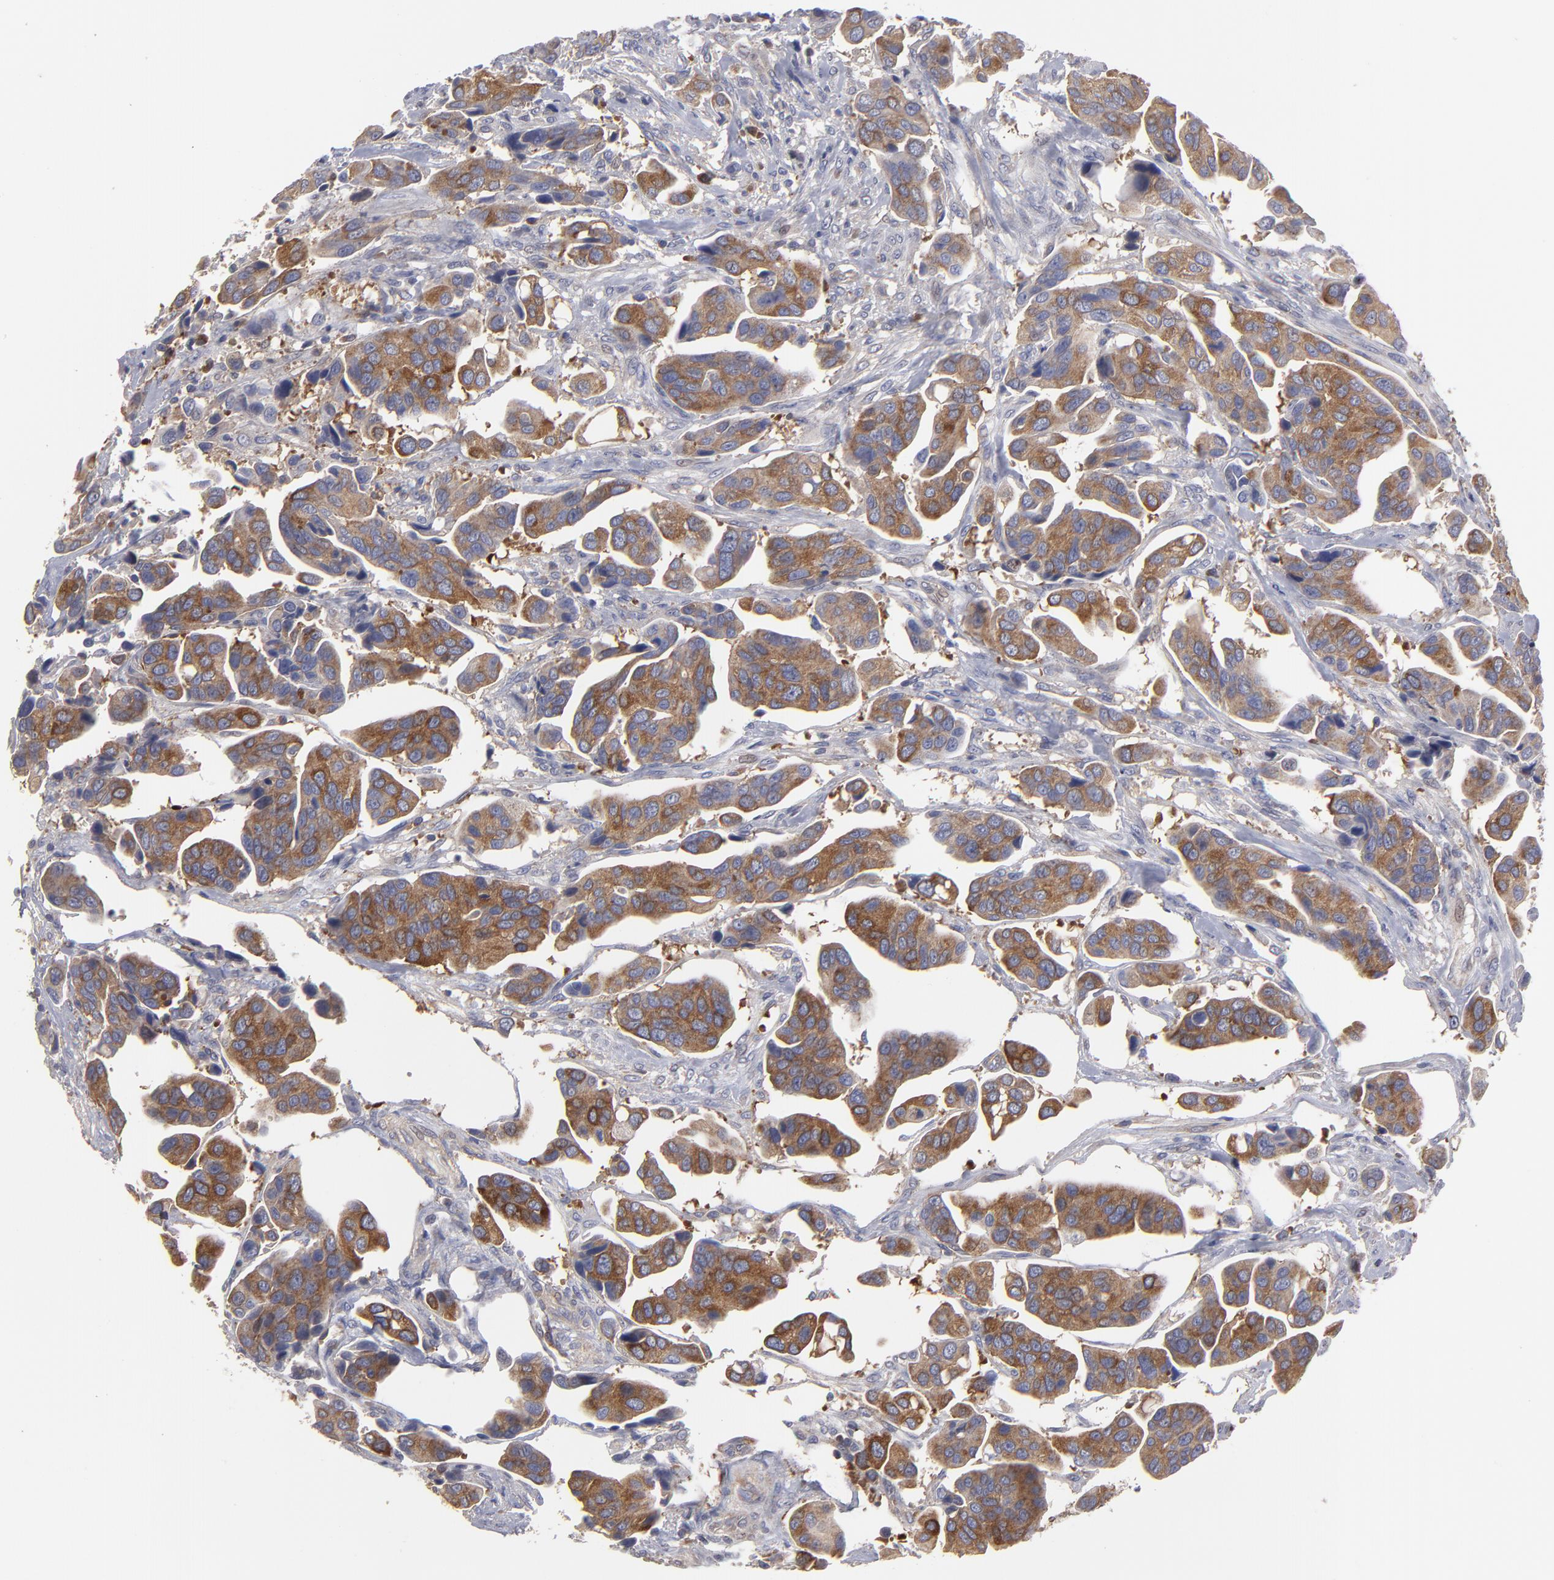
{"staining": {"intensity": "strong", "quantity": ">75%", "location": "cytoplasmic/membranous"}, "tissue": "urothelial cancer", "cell_type": "Tumor cells", "image_type": "cancer", "snomed": [{"axis": "morphology", "description": "Adenocarcinoma, NOS"}, {"axis": "topography", "description": "Urinary bladder"}], "caption": "Tumor cells show strong cytoplasmic/membranous positivity in about >75% of cells in urothelial cancer.", "gene": "CEP97", "patient": {"sex": "male", "age": 61}}